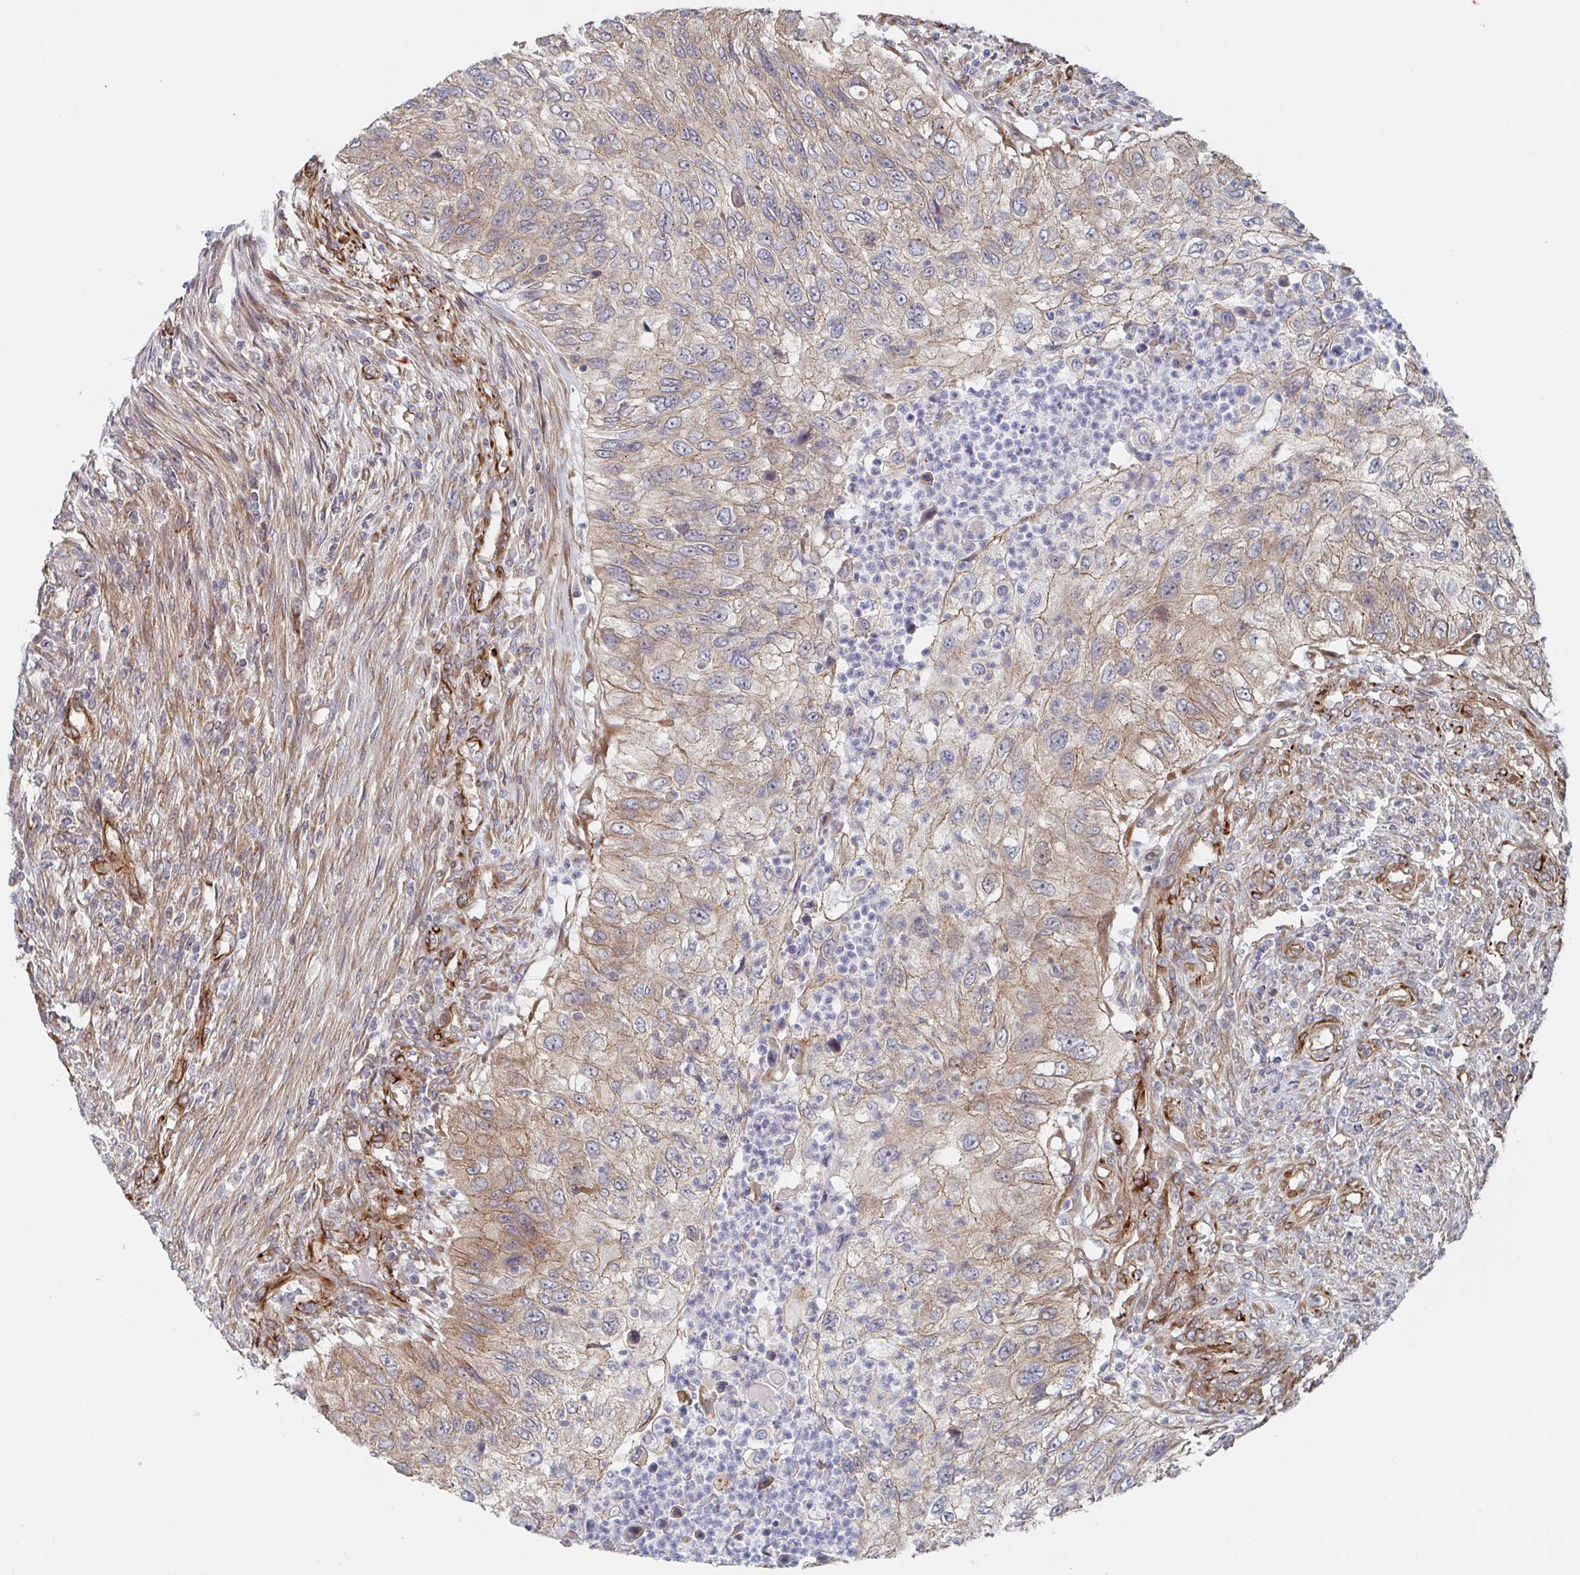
{"staining": {"intensity": "weak", "quantity": "25%-75%", "location": "cytoplasmic/membranous"}, "tissue": "urothelial cancer", "cell_type": "Tumor cells", "image_type": "cancer", "snomed": [{"axis": "morphology", "description": "Urothelial carcinoma, High grade"}, {"axis": "topography", "description": "Urinary bladder"}], "caption": "Immunohistochemistry (IHC) (DAB) staining of urothelial cancer exhibits weak cytoplasmic/membranous protein staining in approximately 25%-75% of tumor cells. Nuclei are stained in blue.", "gene": "DVL3", "patient": {"sex": "female", "age": 60}}